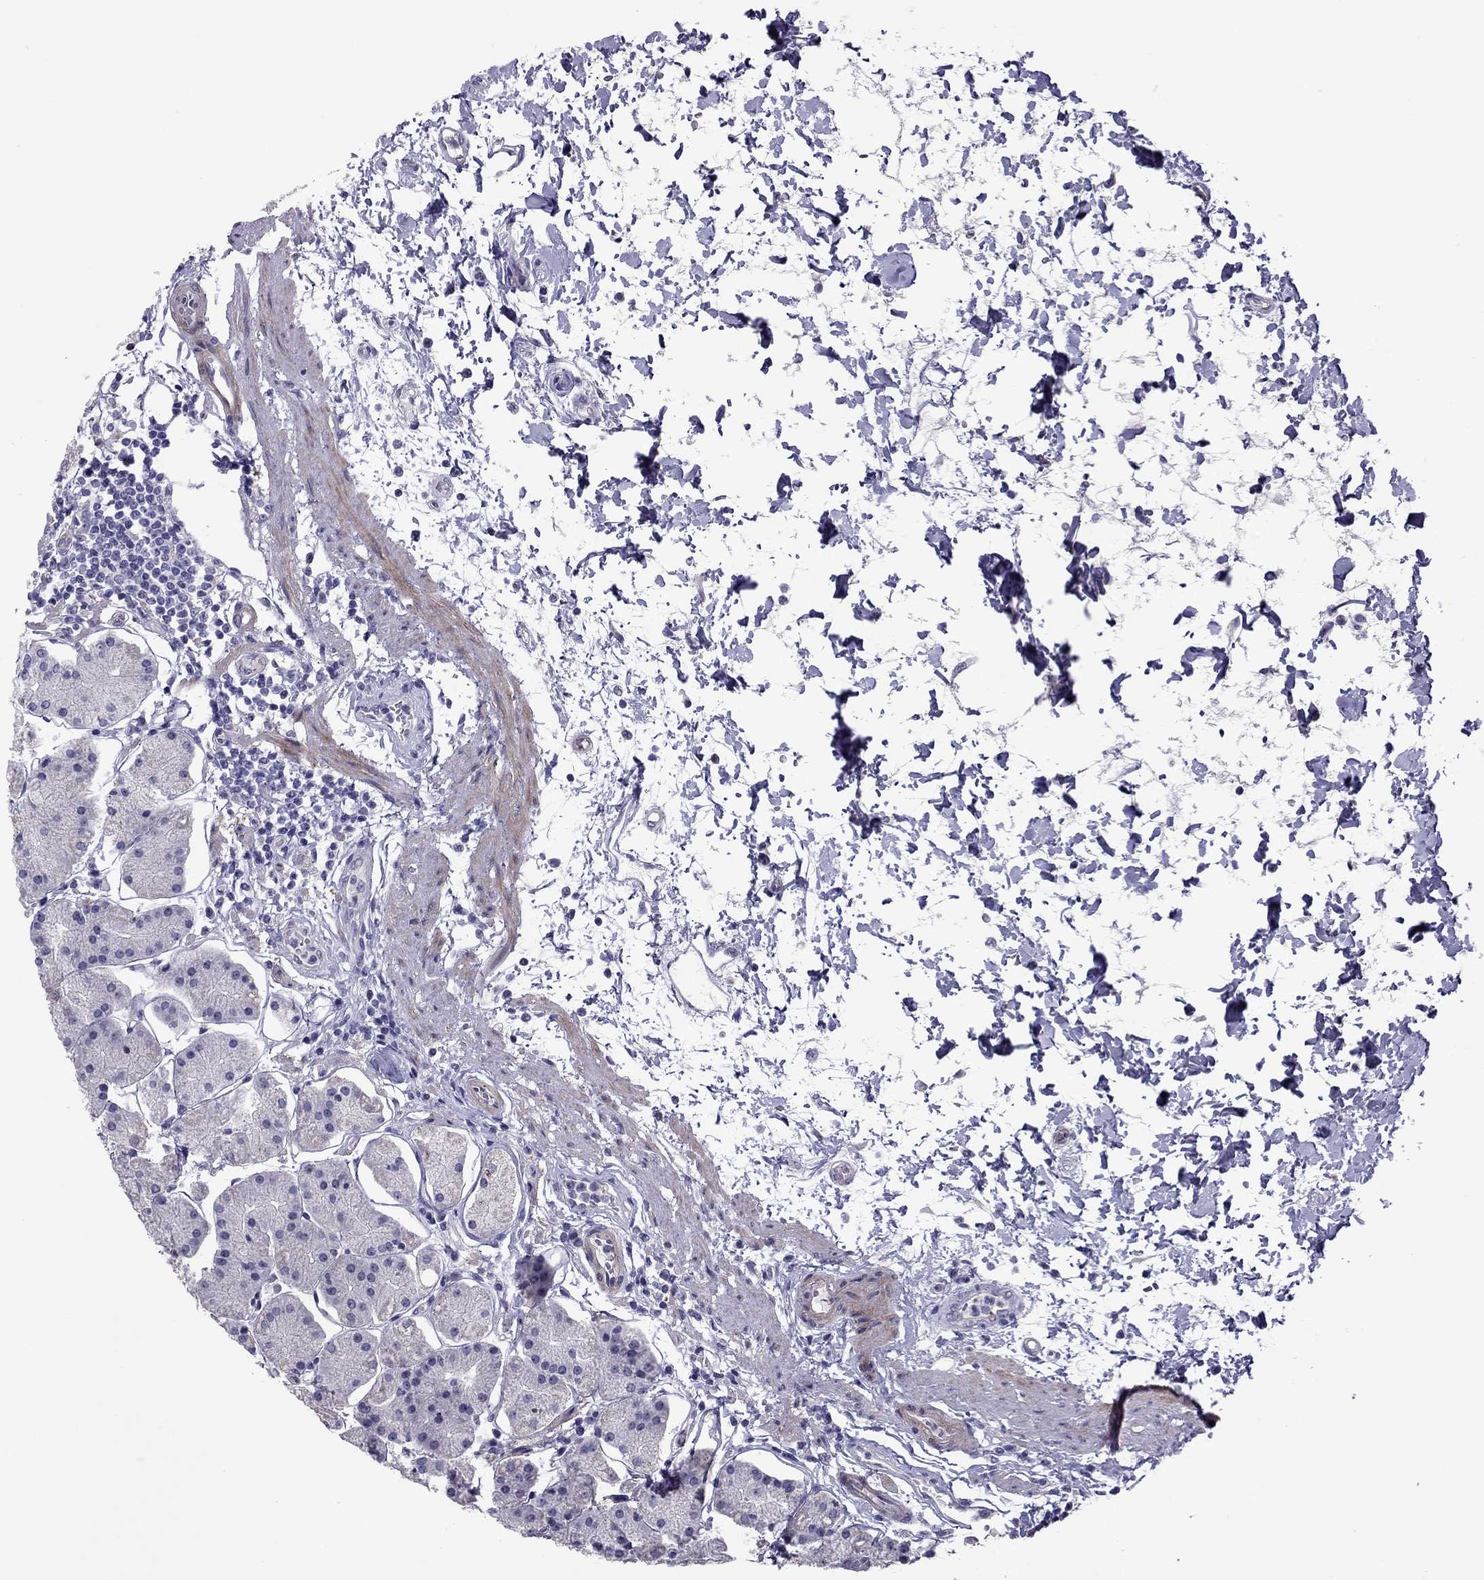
{"staining": {"intensity": "negative", "quantity": "none", "location": "none"}, "tissue": "stomach", "cell_type": "Glandular cells", "image_type": "normal", "snomed": [{"axis": "morphology", "description": "Normal tissue, NOS"}, {"axis": "topography", "description": "Stomach"}], "caption": "IHC photomicrograph of normal stomach stained for a protein (brown), which exhibits no expression in glandular cells.", "gene": "SLC16A8", "patient": {"sex": "male", "age": 54}}